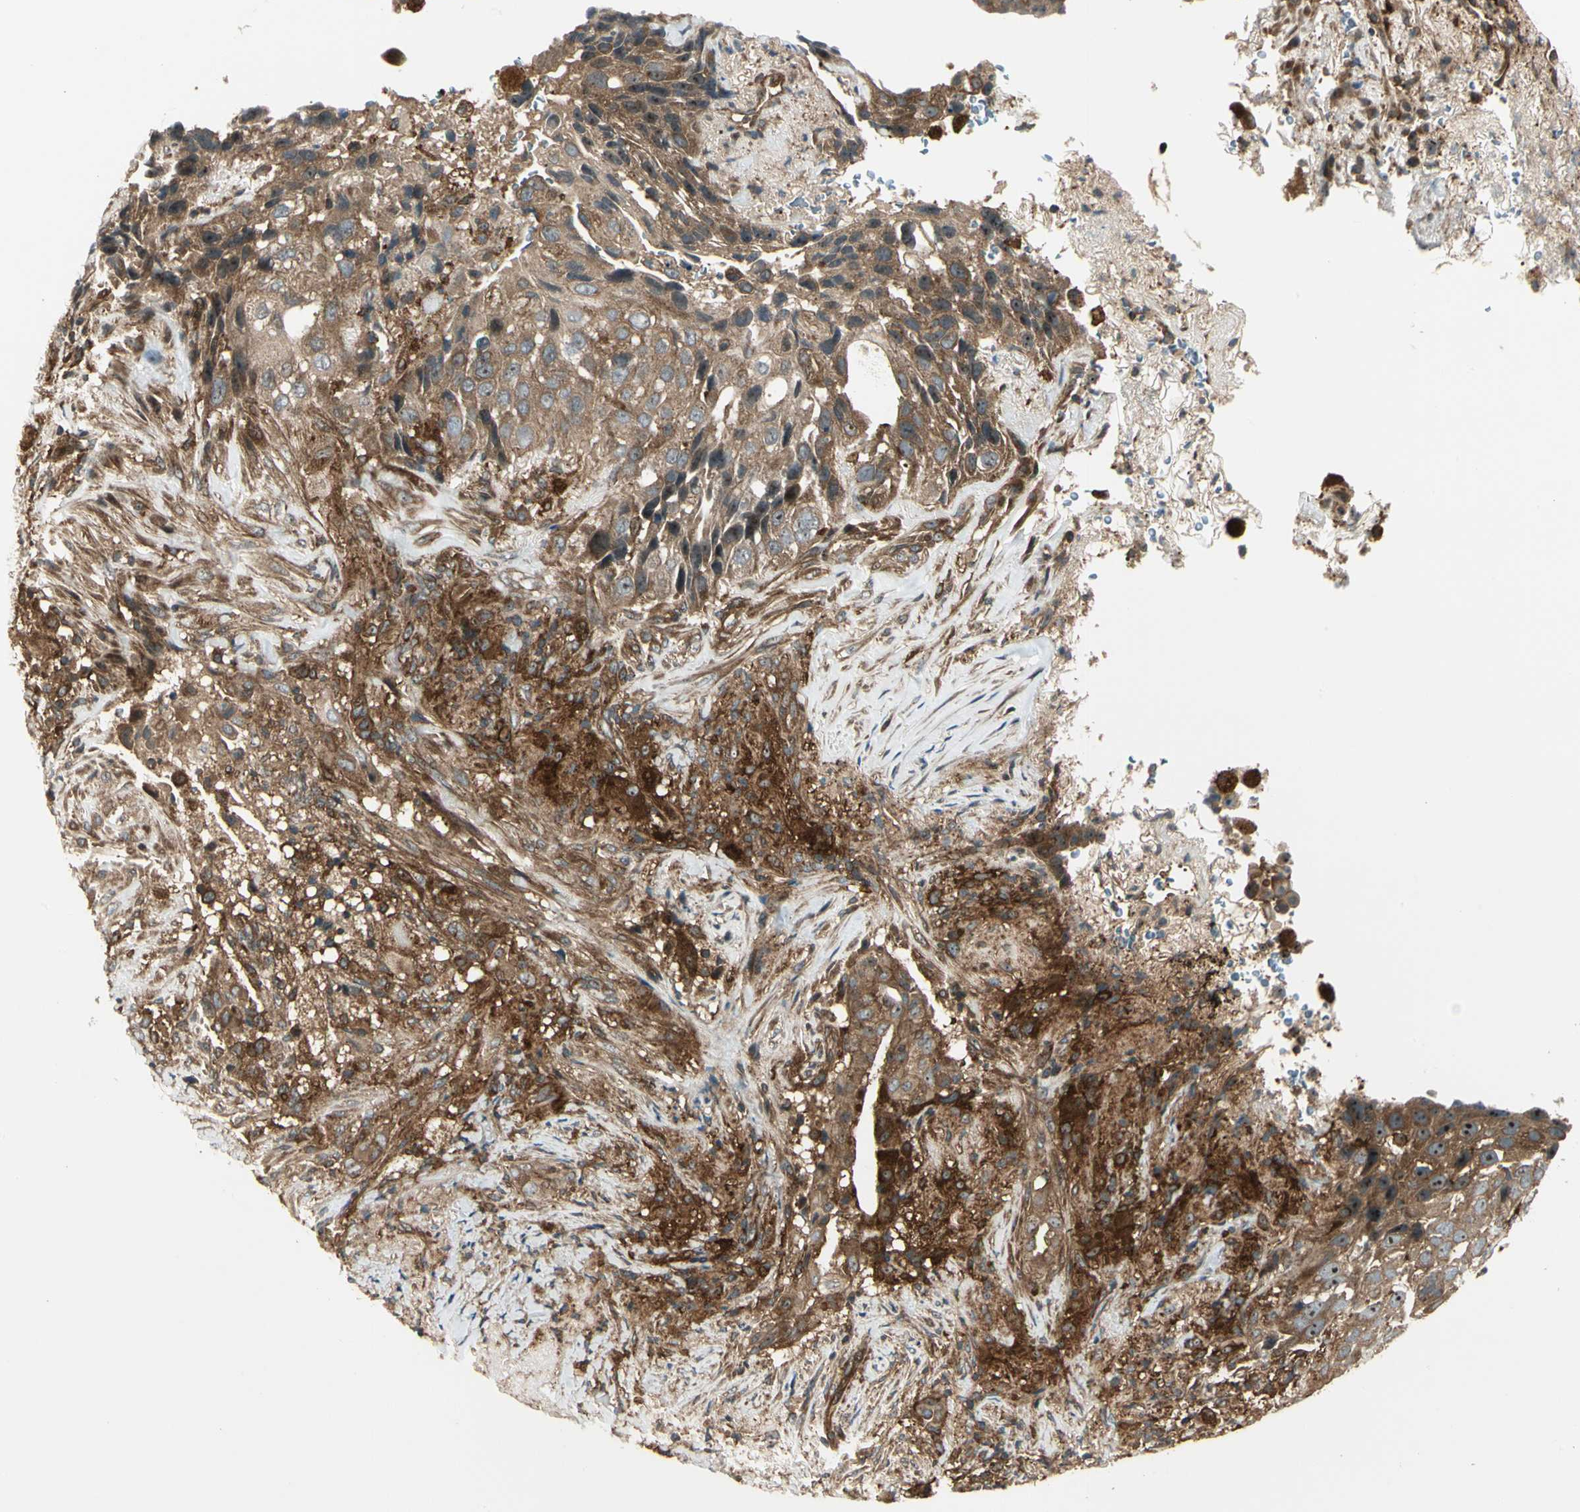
{"staining": {"intensity": "strong", "quantity": ">75%", "location": "cytoplasmic/membranous"}, "tissue": "lung cancer", "cell_type": "Tumor cells", "image_type": "cancer", "snomed": [{"axis": "morphology", "description": "Squamous cell carcinoma, NOS"}, {"axis": "topography", "description": "Lung"}], "caption": "Immunohistochemistry (IHC) (DAB) staining of human lung squamous cell carcinoma demonstrates strong cytoplasmic/membranous protein staining in approximately >75% of tumor cells. The staining is performed using DAB brown chromogen to label protein expression. The nuclei are counter-stained blue using hematoxylin.", "gene": "FKBP15", "patient": {"sex": "male", "age": 54}}